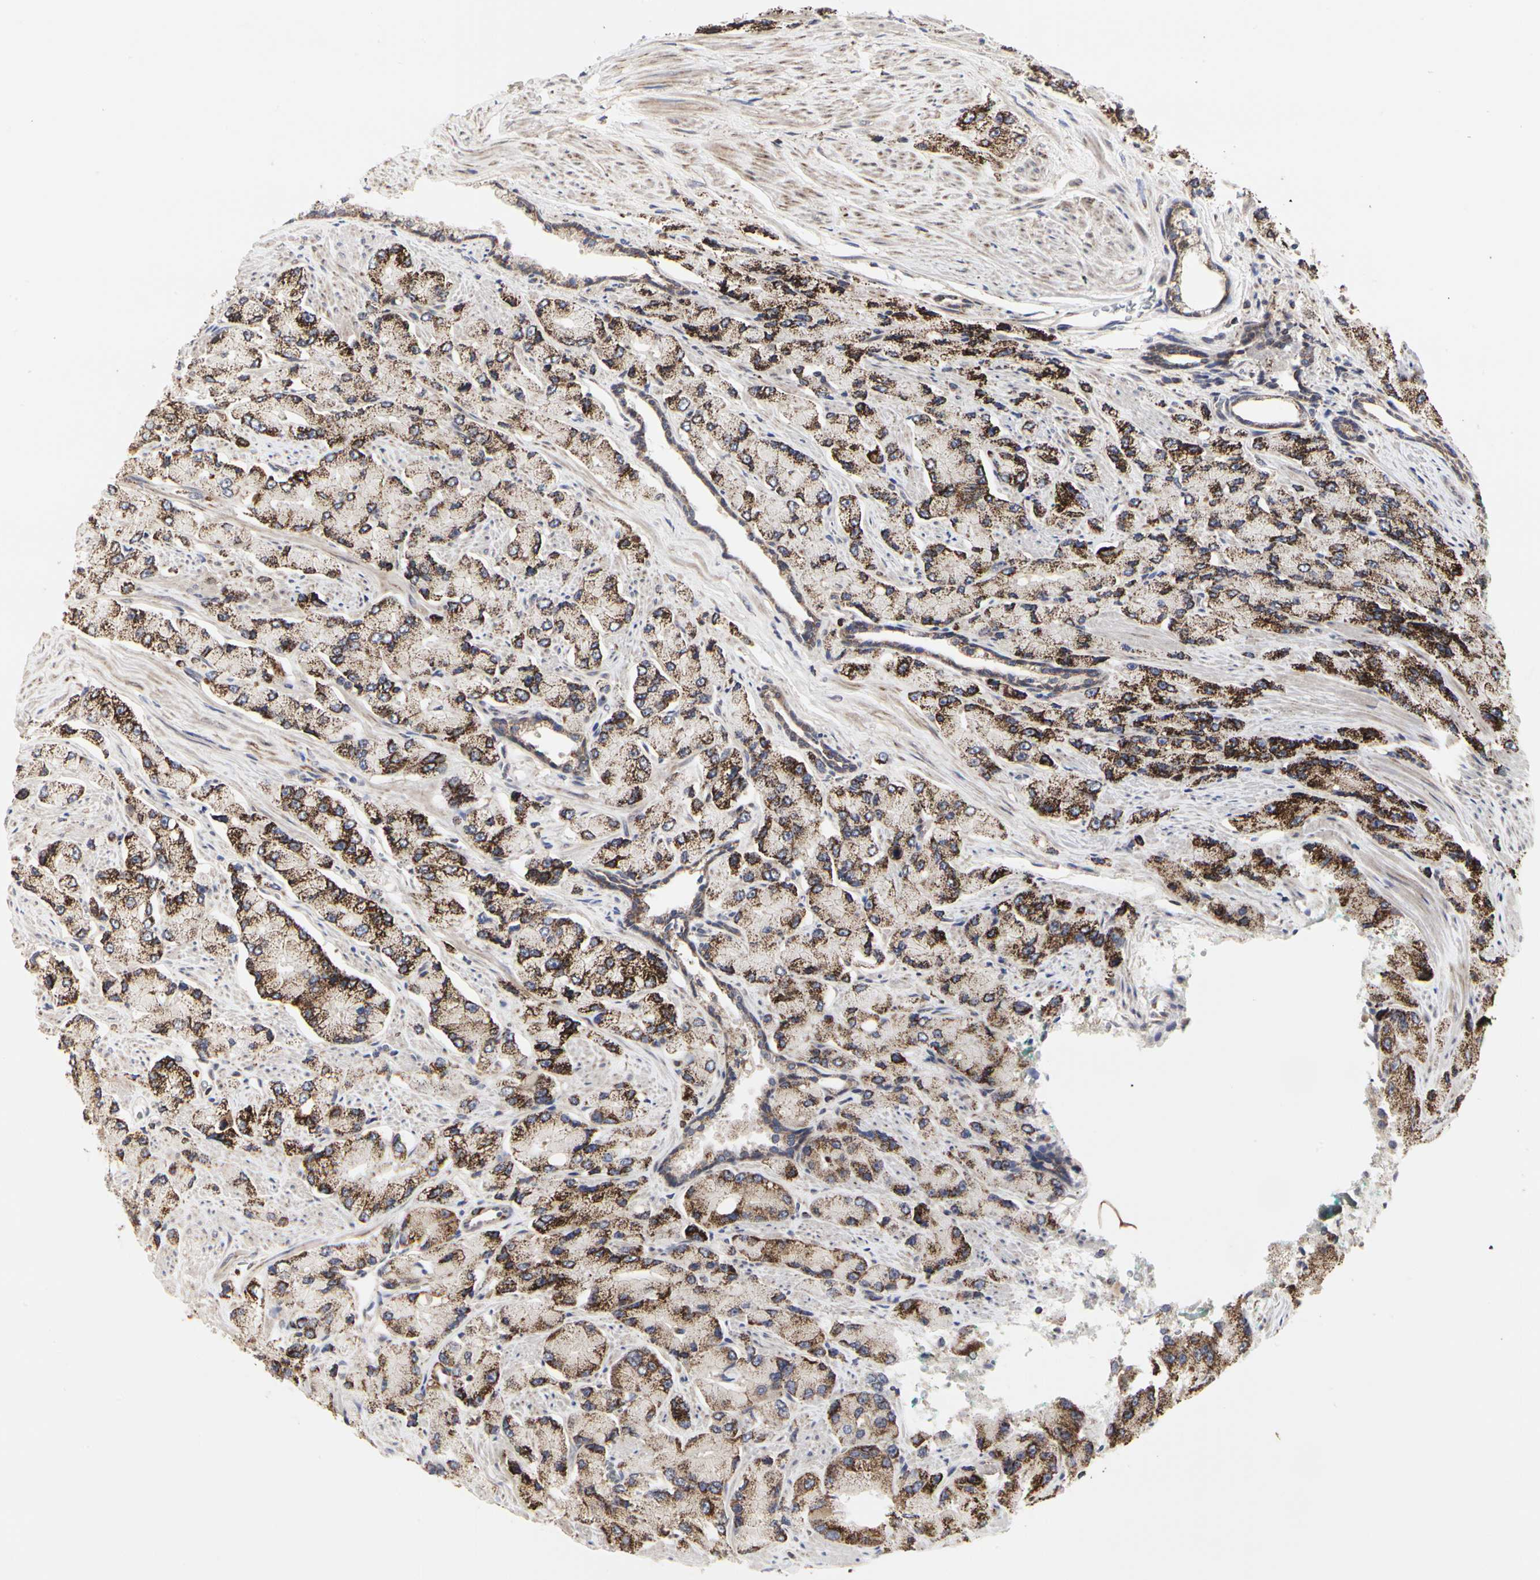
{"staining": {"intensity": "moderate", "quantity": "25%-75%", "location": "cytoplasmic/membranous"}, "tissue": "prostate cancer", "cell_type": "Tumor cells", "image_type": "cancer", "snomed": [{"axis": "morphology", "description": "Adenocarcinoma, High grade"}, {"axis": "topography", "description": "Prostate"}], "caption": "Immunohistochemistry micrograph of prostate high-grade adenocarcinoma stained for a protein (brown), which reveals medium levels of moderate cytoplasmic/membranous positivity in about 25%-75% of tumor cells.", "gene": "TSKU", "patient": {"sex": "male", "age": 58}}